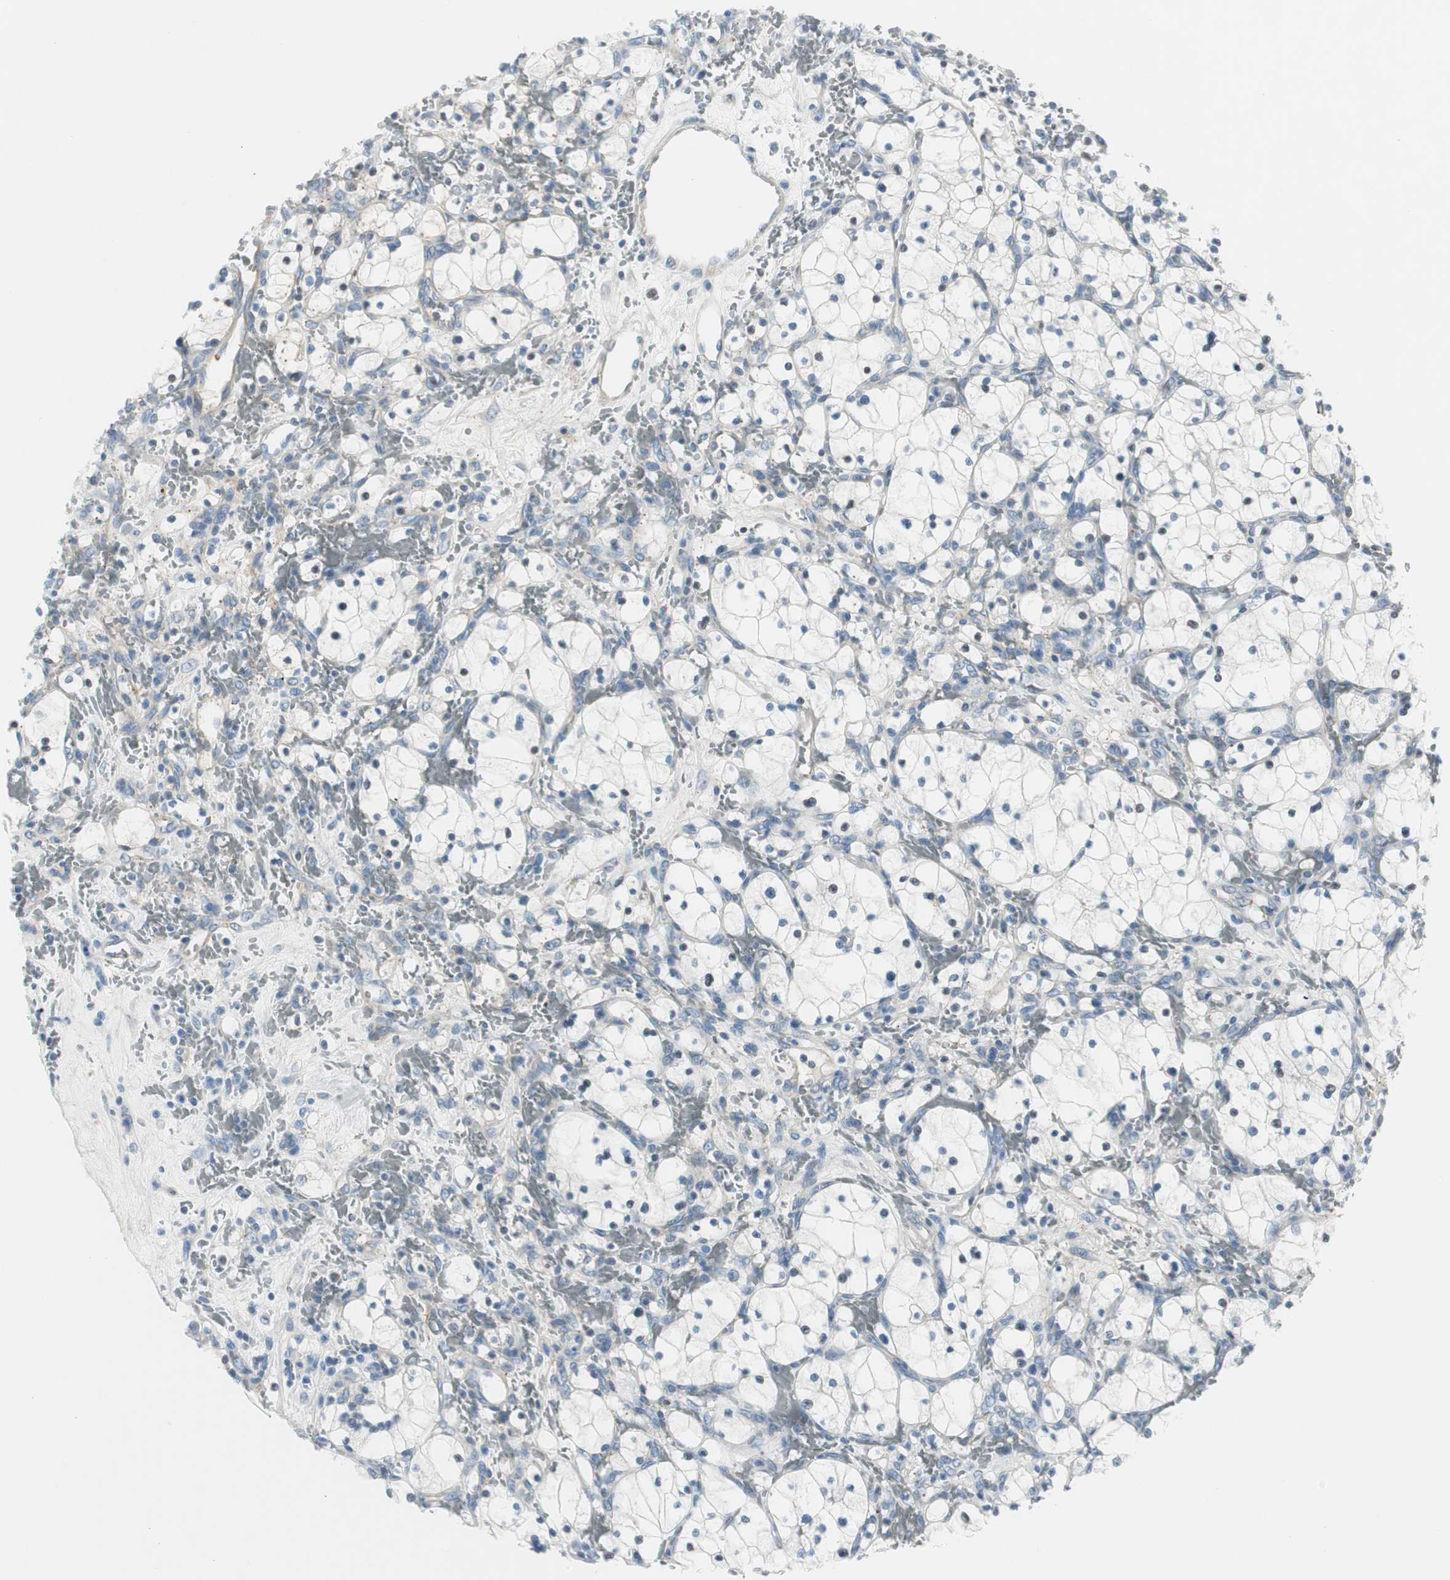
{"staining": {"intensity": "negative", "quantity": "none", "location": "none"}, "tissue": "renal cancer", "cell_type": "Tumor cells", "image_type": "cancer", "snomed": [{"axis": "morphology", "description": "Adenocarcinoma, NOS"}, {"axis": "topography", "description": "Kidney"}], "caption": "An immunohistochemistry photomicrograph of renal adenocarcinoma is shown. There is no staining in tumor cells of renal adenocarcinoma.", "gene": "CACNA2D1", "patient": {"sex": "female", "age": 83}}